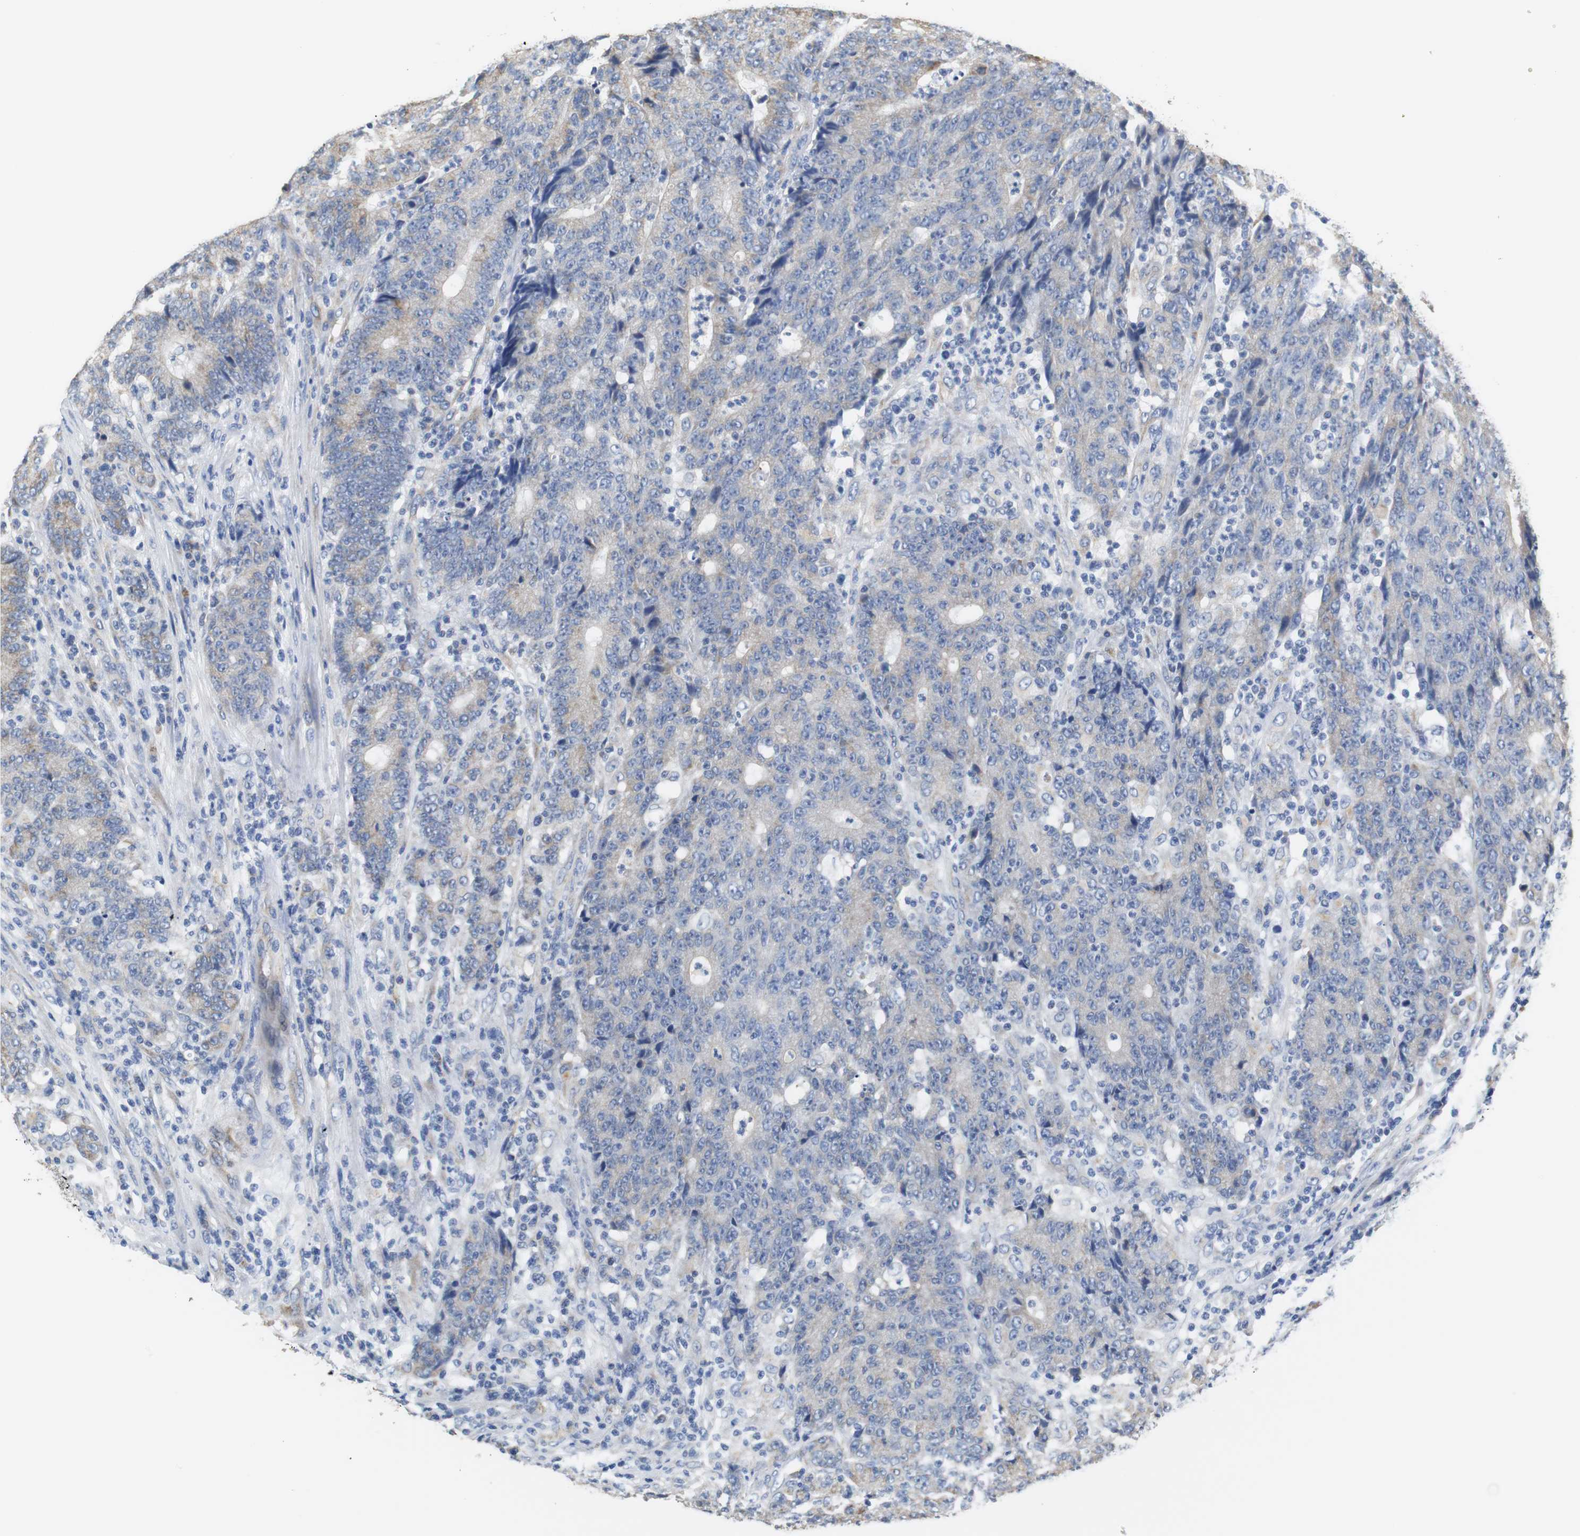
{"staining": {"intensity": "weak", "quantity": "25%-75%", "location": "cytoplasmic/membranous"}, "tissue": "colorectal cancer", "cell_type": "Tumor cells", "image_type": "cancer", "snomed": [{"axis": "morphology", "description": "Normal tissue, NOS"}, {"axis": "morphology", "description": "Adenocarcinoma, NOS"}, {"axis": "topography", "description": "Colon"}], "caption": "Brown immunohistochemical staining in colorectal adenocarcinoma displays weak cytoplasmic/membranous expression in about 25%-75% of tumor cells.", "gene": "PCK1", "patient": {"sex": "female", "age": 75}}